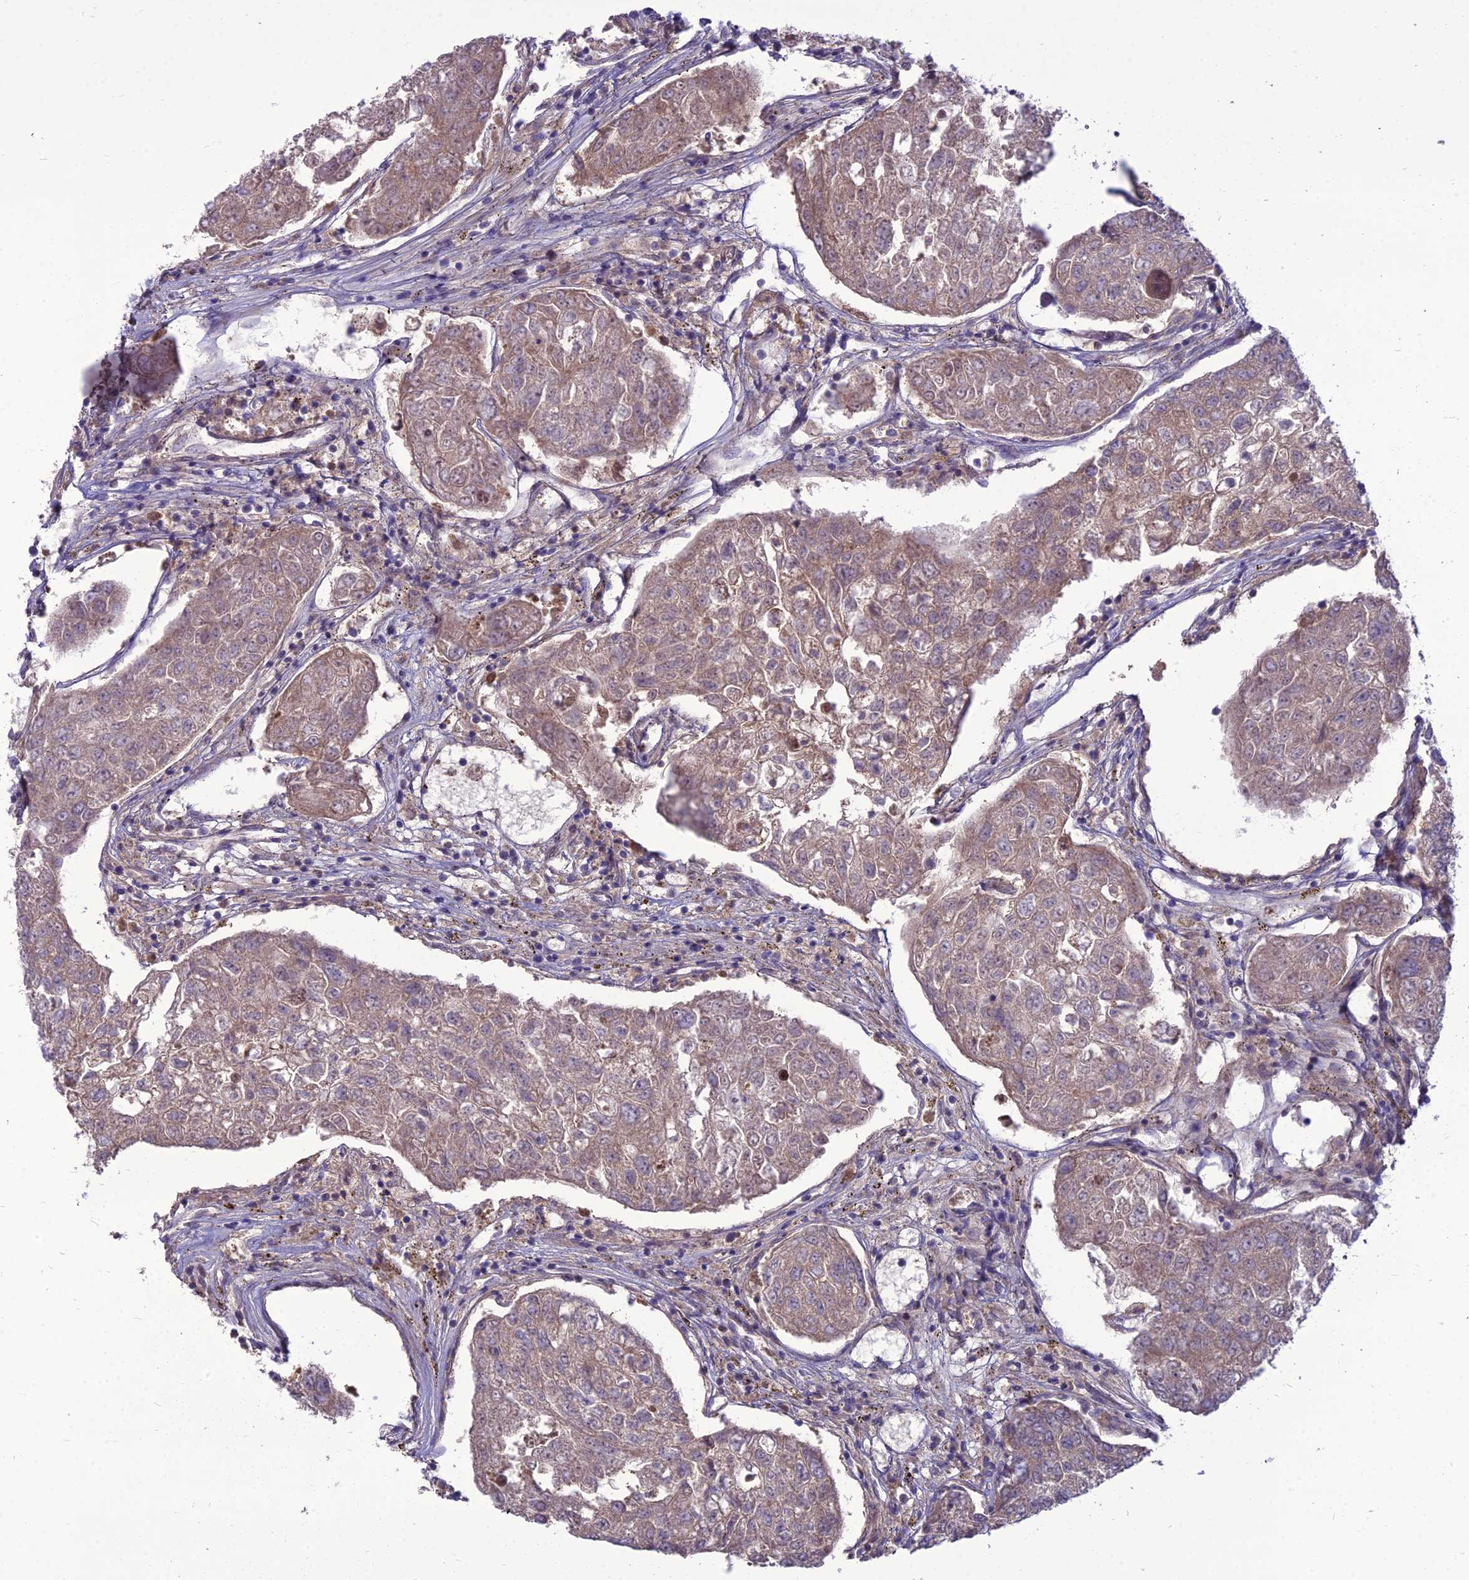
{"staining": {"intensity": "weak", "quantity": "25%-75%", "location": "cytoplasmic/membranous"}, "tissue": "urothelial cancer", "cell_type": "Tumor cells", "image_type": "cancer", "snomed": [{"axis": "morphology", "description": "Urothelial carcinoma, High grade"}, {"axis": "topography", "description": "Lymph node"}, {"axis": "topography", "description": "Urinary bladder"}], "caption": "An IHC micrograph of neoplastic tissue is shown. Protein staining in brown highlights weak cytoplasmic/membranous positivity in high-grade urothelial carcinoma within tumor cells.", "gene": "SPRYD7", "patient": {"sex": "male", "age": 51}}